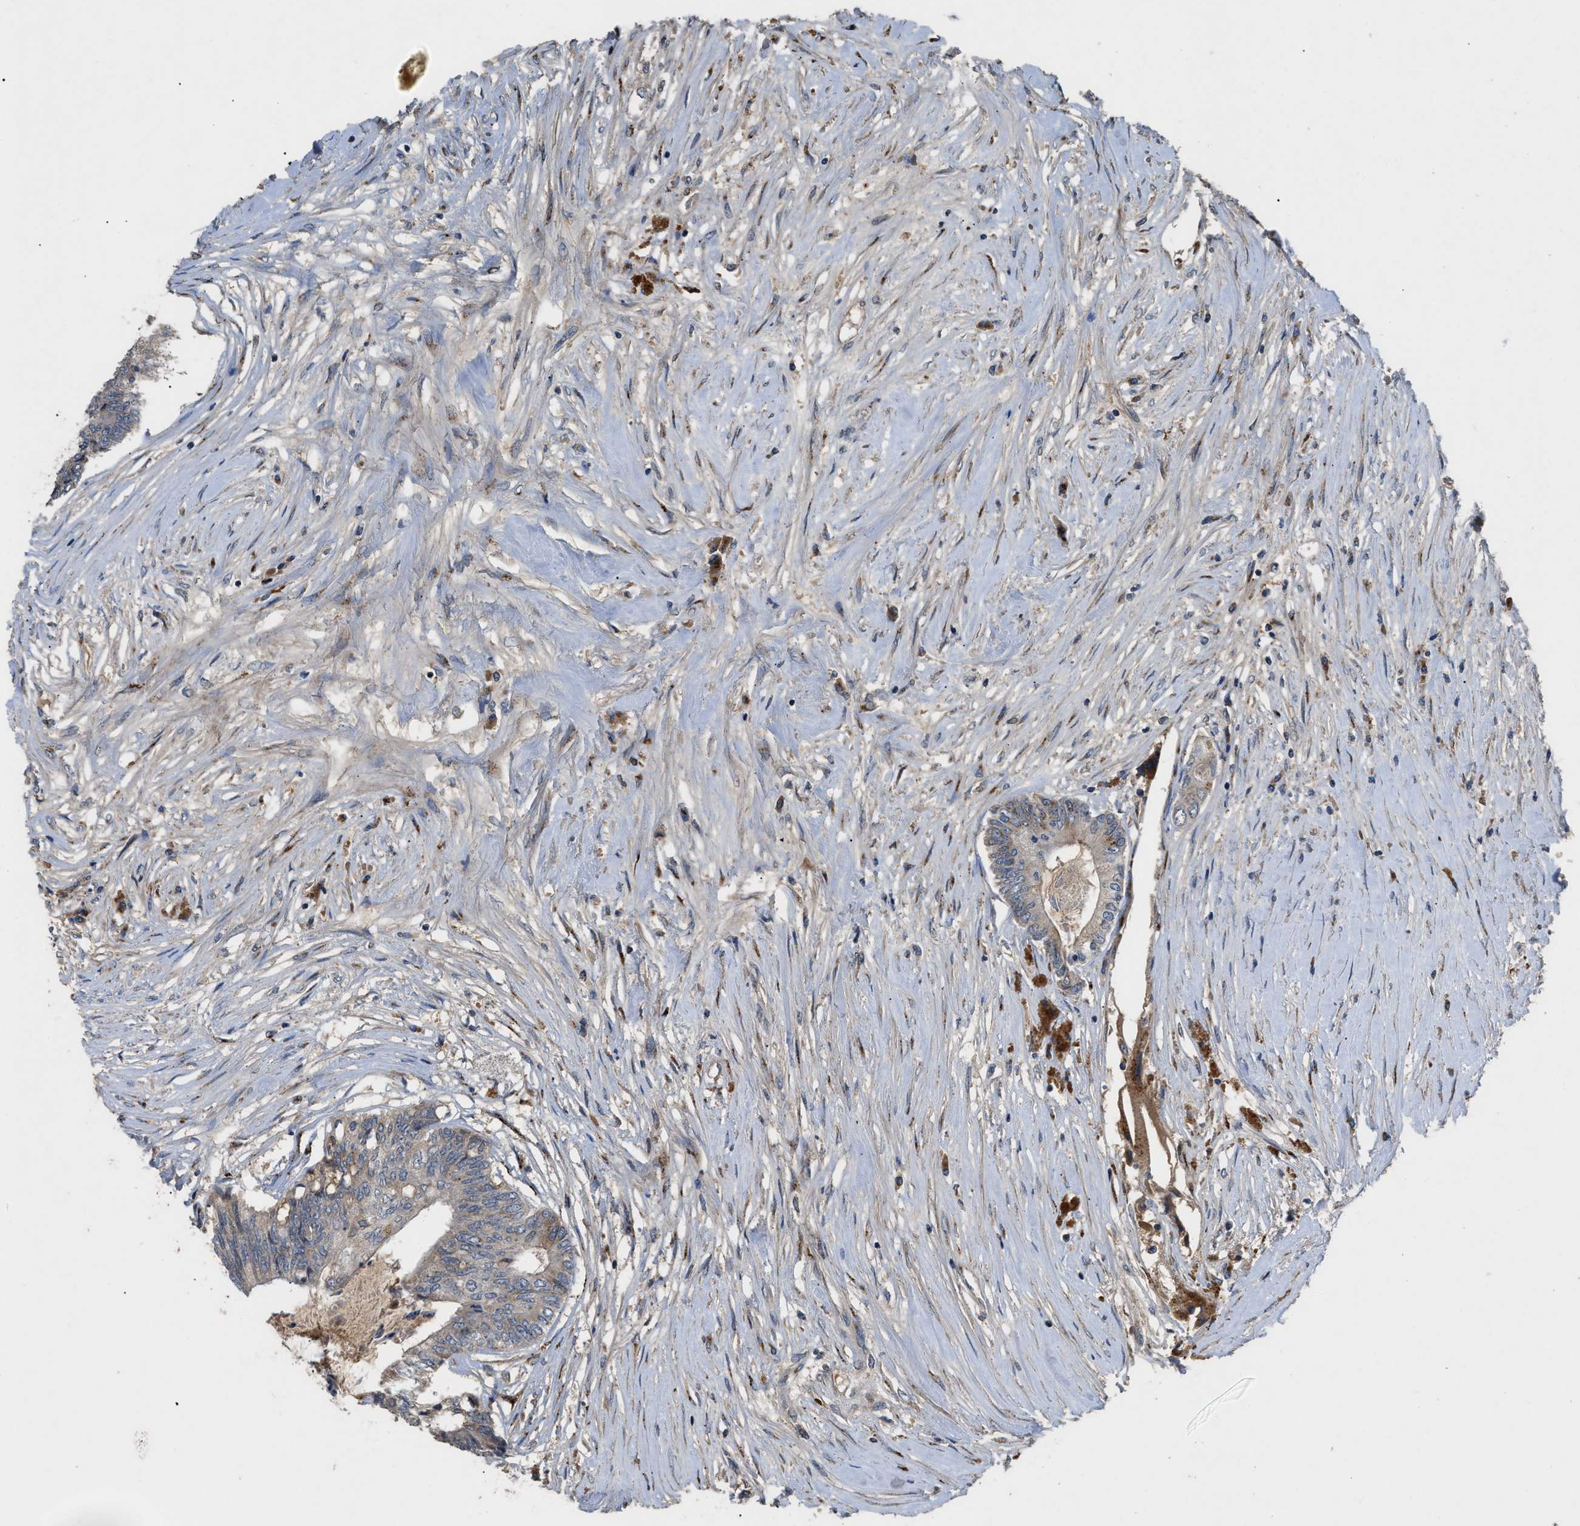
{"staining": {"intensity": "weak", "quantity": "25%-75%", "location": "cytoplasmic/membranous"}, "tissue": "colorectal cancer", "cell_type": "Tumor cells", "image_type": "cancer", "snomed": [{"axis": "morphology", "description": "Adenocarcinoma, NOS"}, {"axis": "topography", "description": "Rectum"}], "caption": "Colorectal cancer (adenocarcinoma) was stained to show a protein in brown. There is low levels of weak cytoplasmic/membranous staining in about 25%-75% of tumor cells.", "gene": "SIK2", "patient": {"sex": "male", "age": 63}}